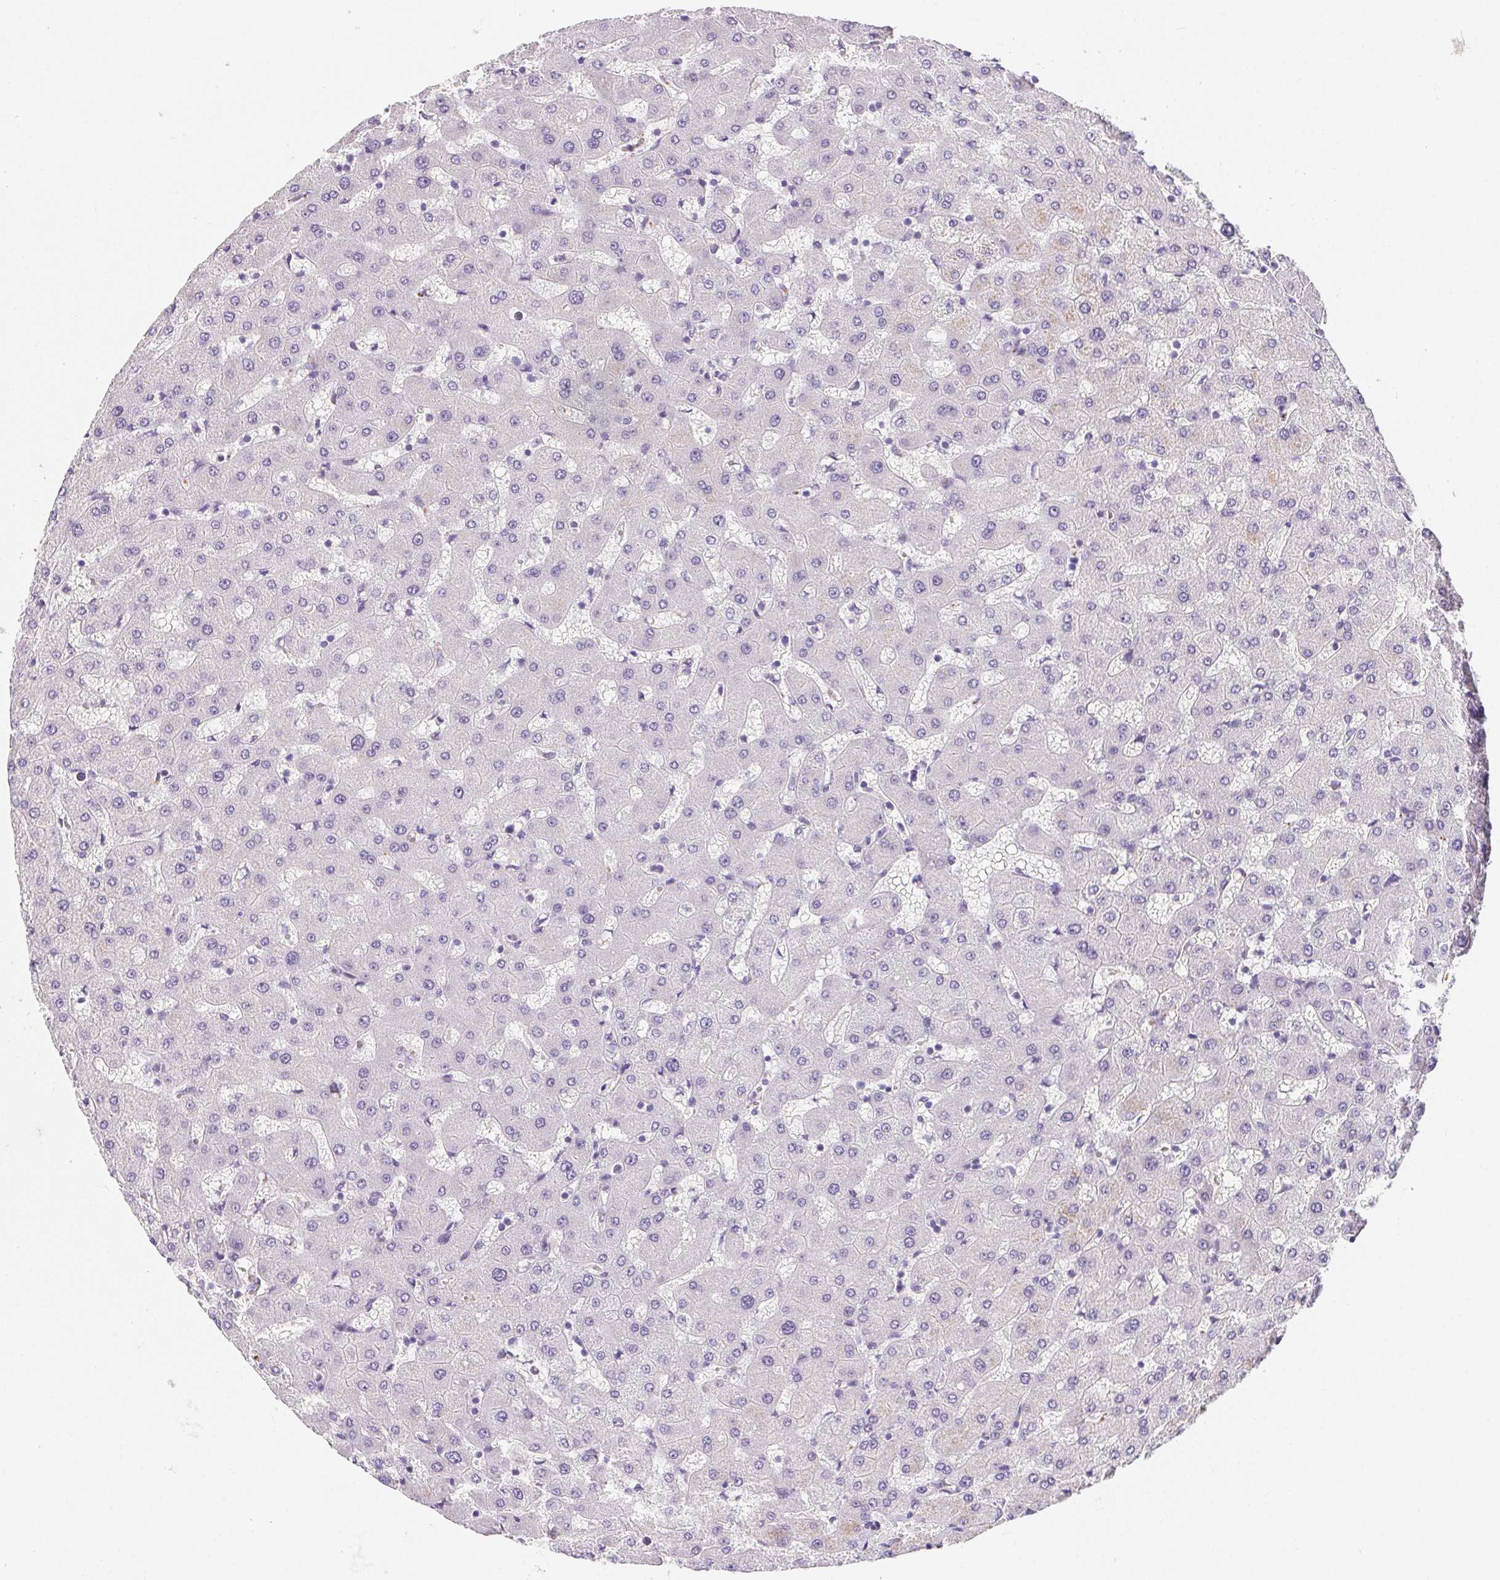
{"staining": {"intensity": "negative", "quantity": "none", "location": "none"}, "tissue": "liver", "cell_type": "Cholangiocytes", "image_type": "normal", "snomed": [{"axis": "morphology", "description": "Normal tissue, NOS"}, {"axis": "topography", "description": "Liver"}], "caption": "Immunohistochemical staining of unremarkable human liver shows no significant staining in cholangiocytes.", "gene": "AQP5", "patient": {"sex": "female", "age": 63}}